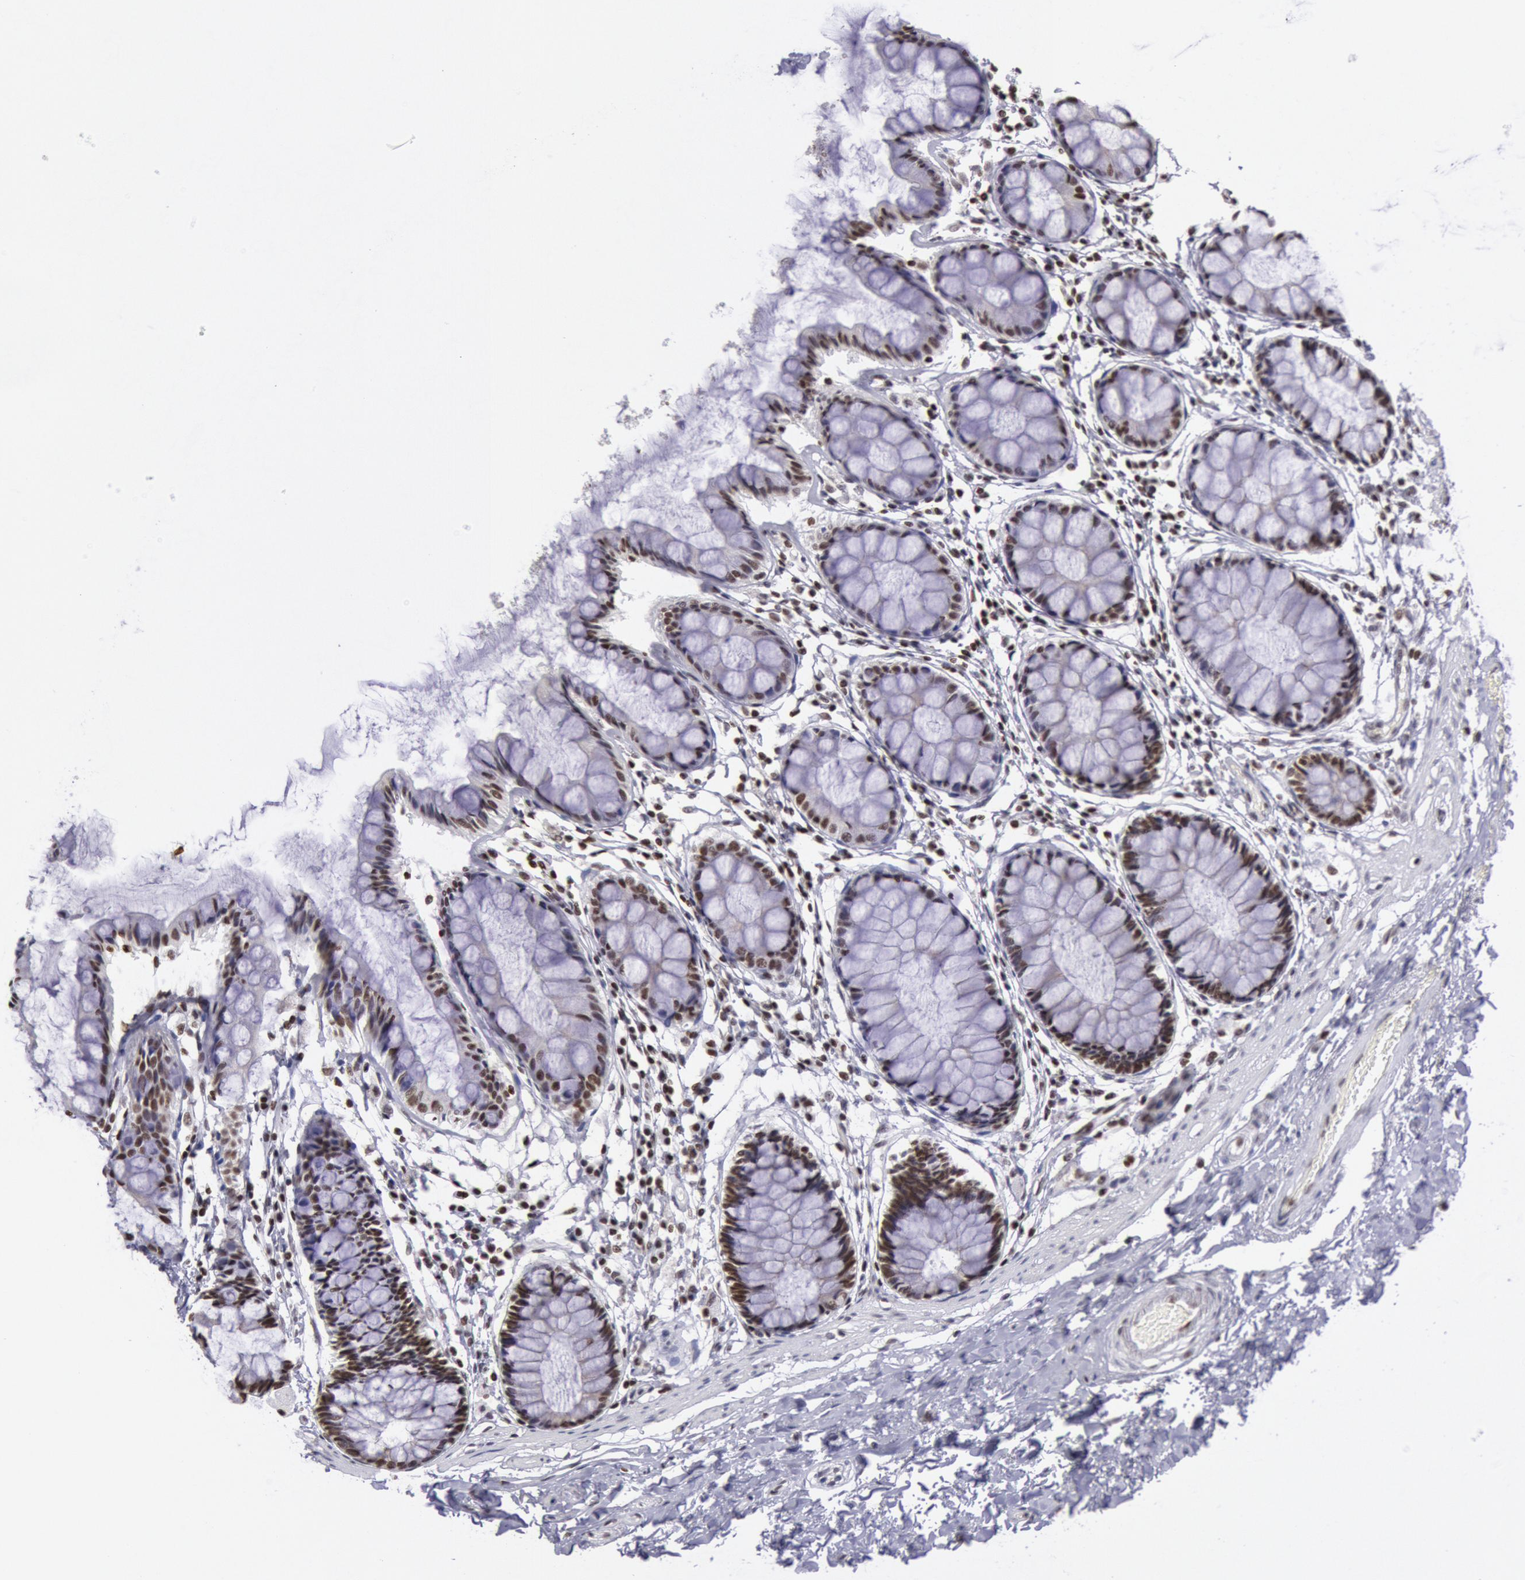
{"staining": {"intensity": "moderate", "quantity": ">75%", "location": "nuclear"}, "tissue": "rectum", "cell_type": "Glandular cells", "image_type": "normal", "snomed": [{"axis": "morphology", "description": "Normal tissue, NOS"}, {"axis": "topography", "description": "Rectum"}], "caption": "Immunohistochemistry staining of unremarkable rectum, which demonstrates medium levels of moderate nuclear expression in approximately >75% of glandular cells indicating moderate nuclear protein staining. The staining was performed using DAB (brown) for protein detection and nuclei were counterstained in hematoxylin (blue).", "gene": "NKAP", "patient": {"sex": "male", "age": 86}}